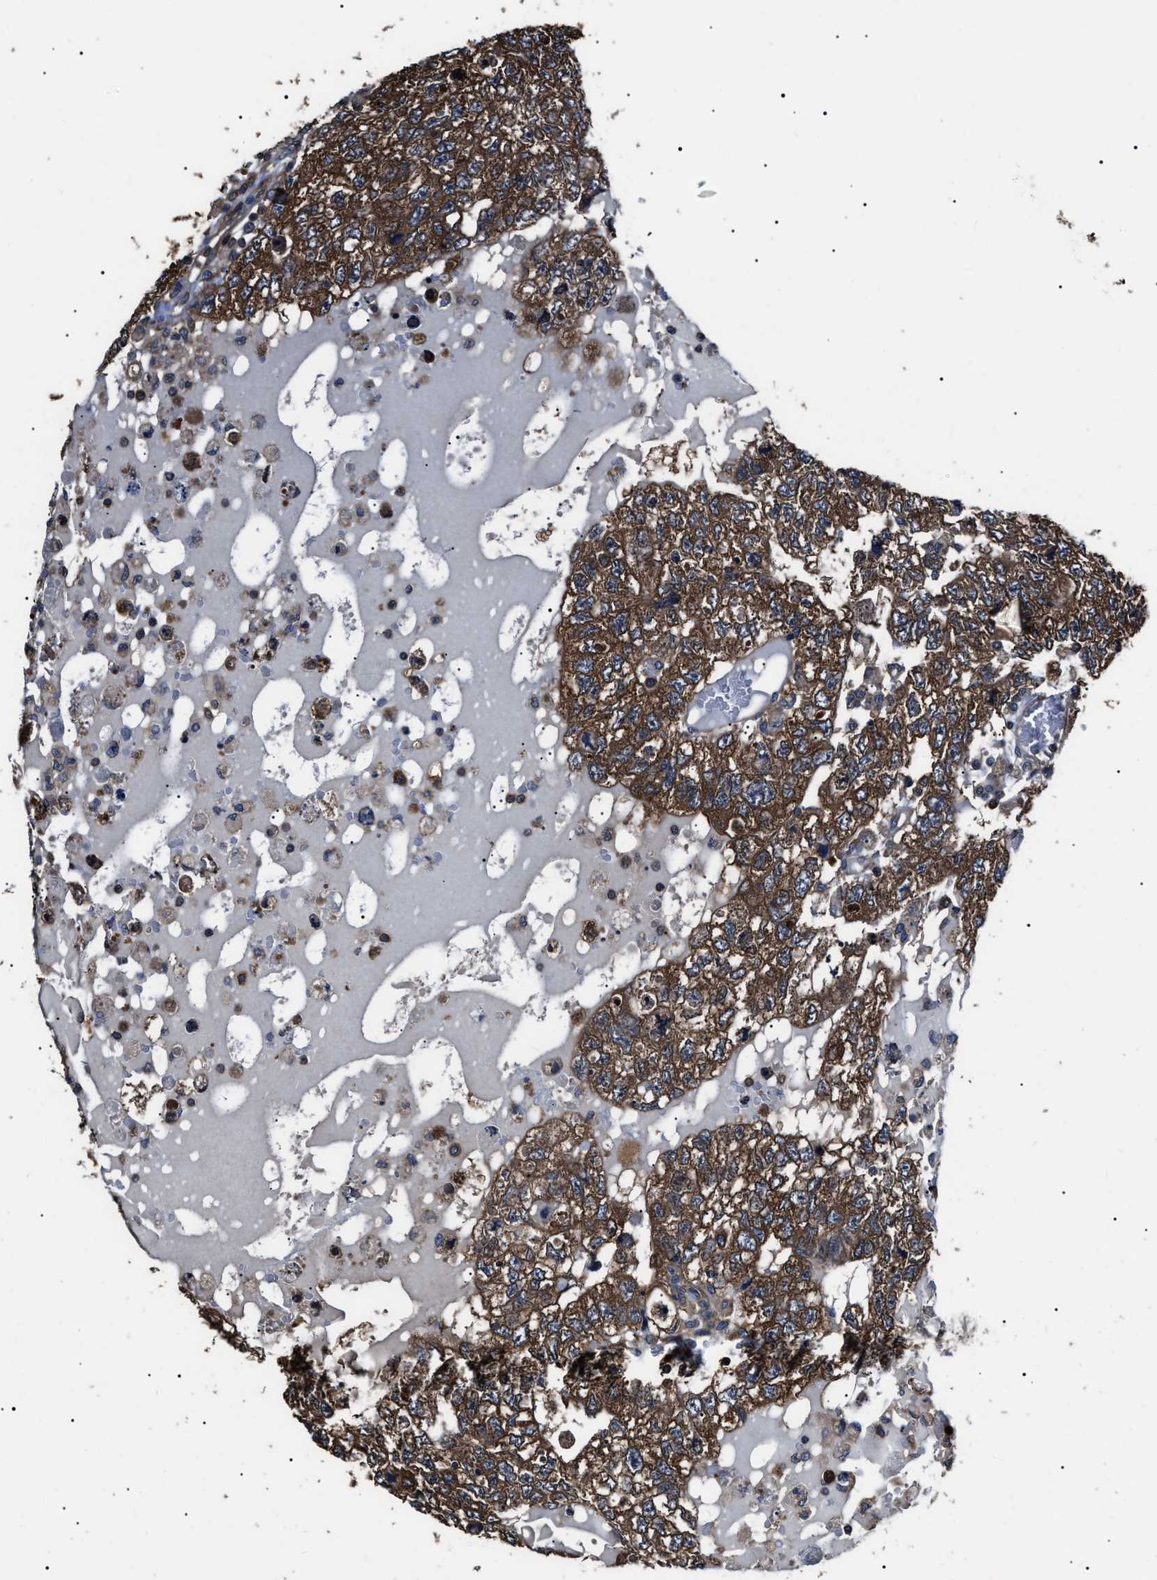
{"staining": {"intensity": "moderate", "quantity": ">75%", "location": "cytoplasmic/membranous"}, "tissue": "testis cancer", "cell_type": "Tumor cells", "image_type": "cancer", "snomed": [{"axis": "morphology", "description": "Carcinoma, Embryonal, NOS"}, {"axis": "topography", "description": "Testis"}], "caption": "Moderate cytoplasmic/membranous staining is identified in about >75% of tumor cells in testis cancer (embryonal carcinoma).", "gene": "CCT8", "patient": {"sex": "male", "age": 36}}